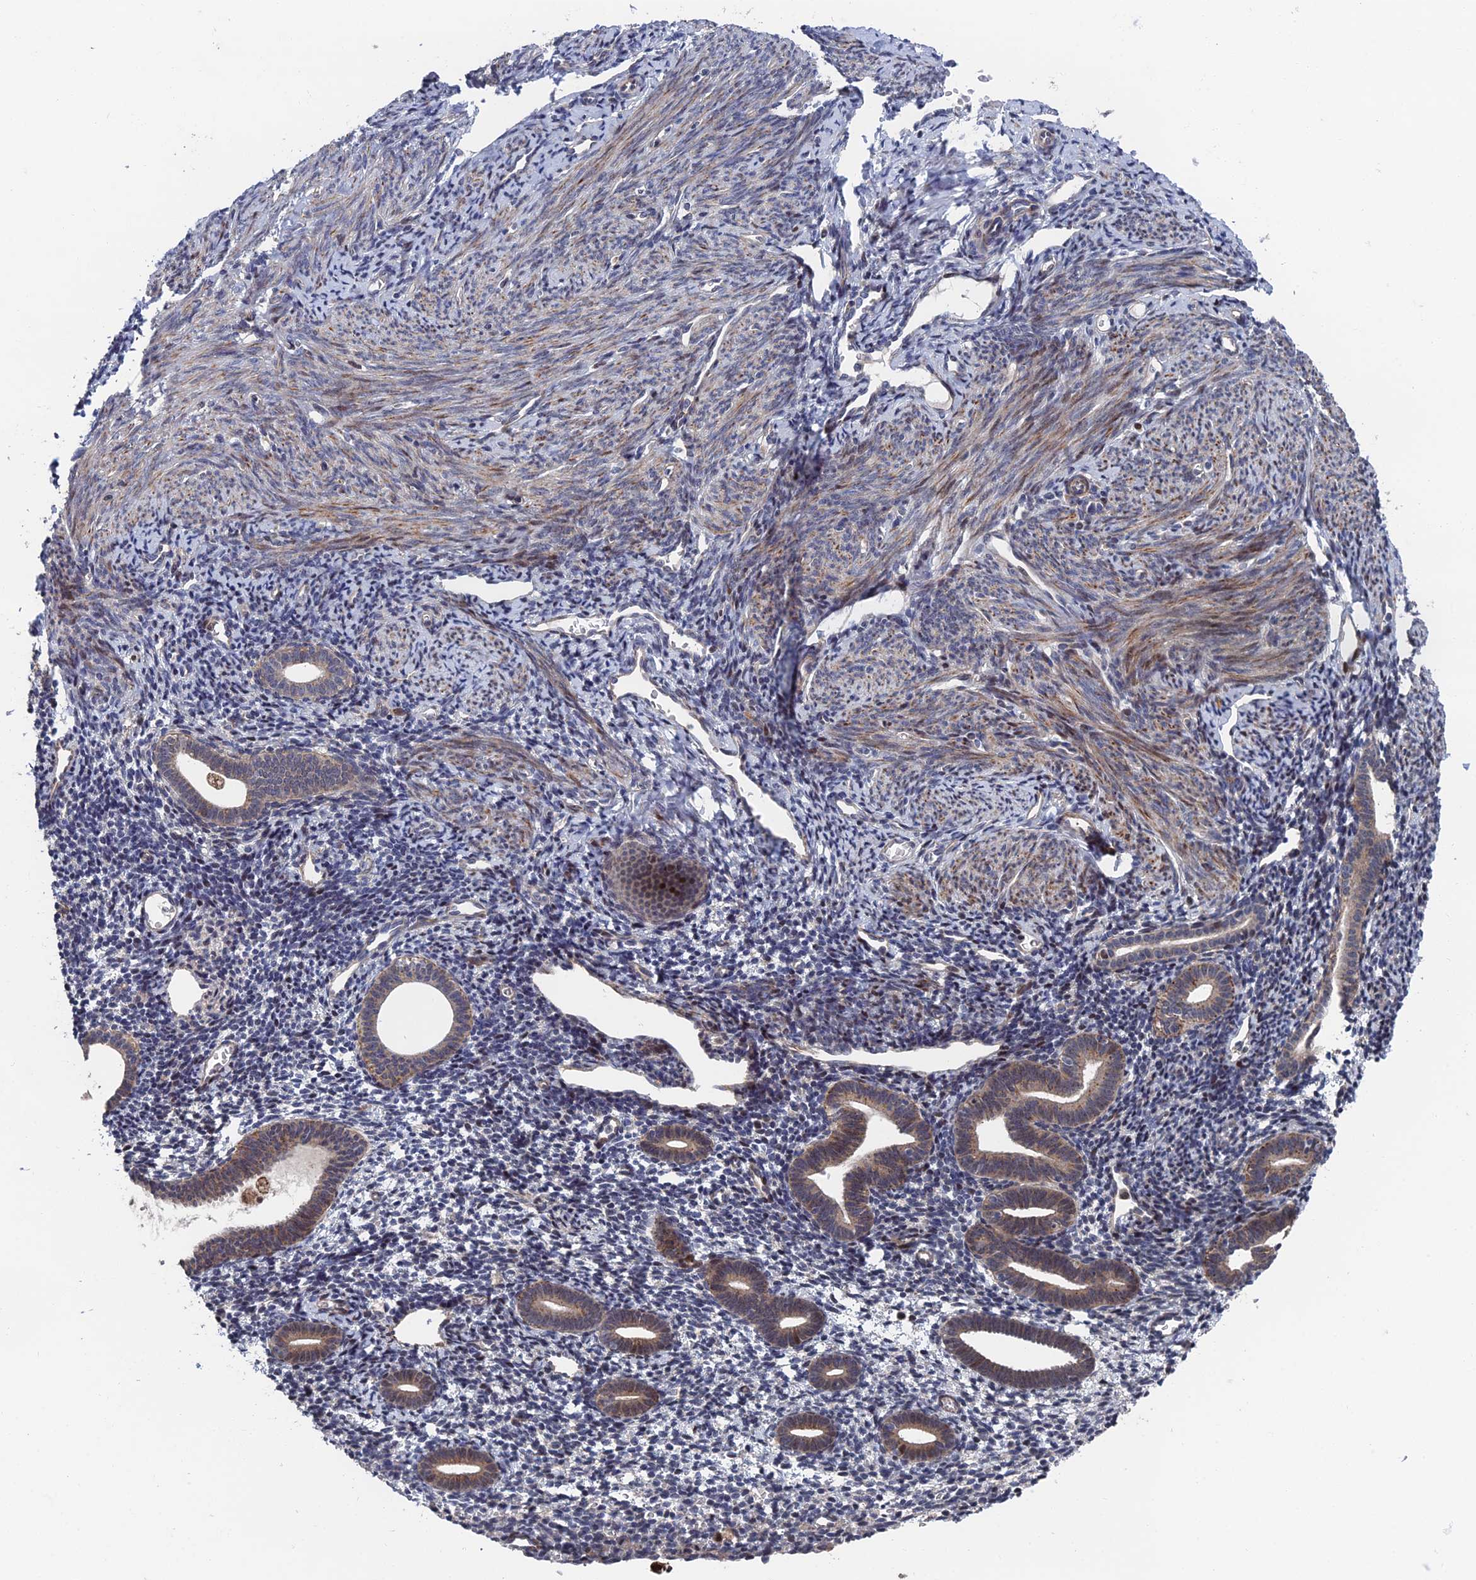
{"staining": {"intensity": "negative", "quantity": "none", "location": "none"}, "tissue": "endometrium", "cell_type": "Cells in endometrial stroma", "image_type": "normal", "snomed": [{"axis": "morphology", "description": "Normal tissue, NOS"}, {"axis": "topography", "description": "Endometrium"}], "caption": "Unremarkable endometrium was stained to show a protein in brown. There is no significant positivity in cells in endometrial stroma. The staining is performed using DAB brown chromogen with nuclei counter-stained in using hematoxylin.", "gene": "GTF2IRD1", "patient": {"sex": "female", "age": 56}}